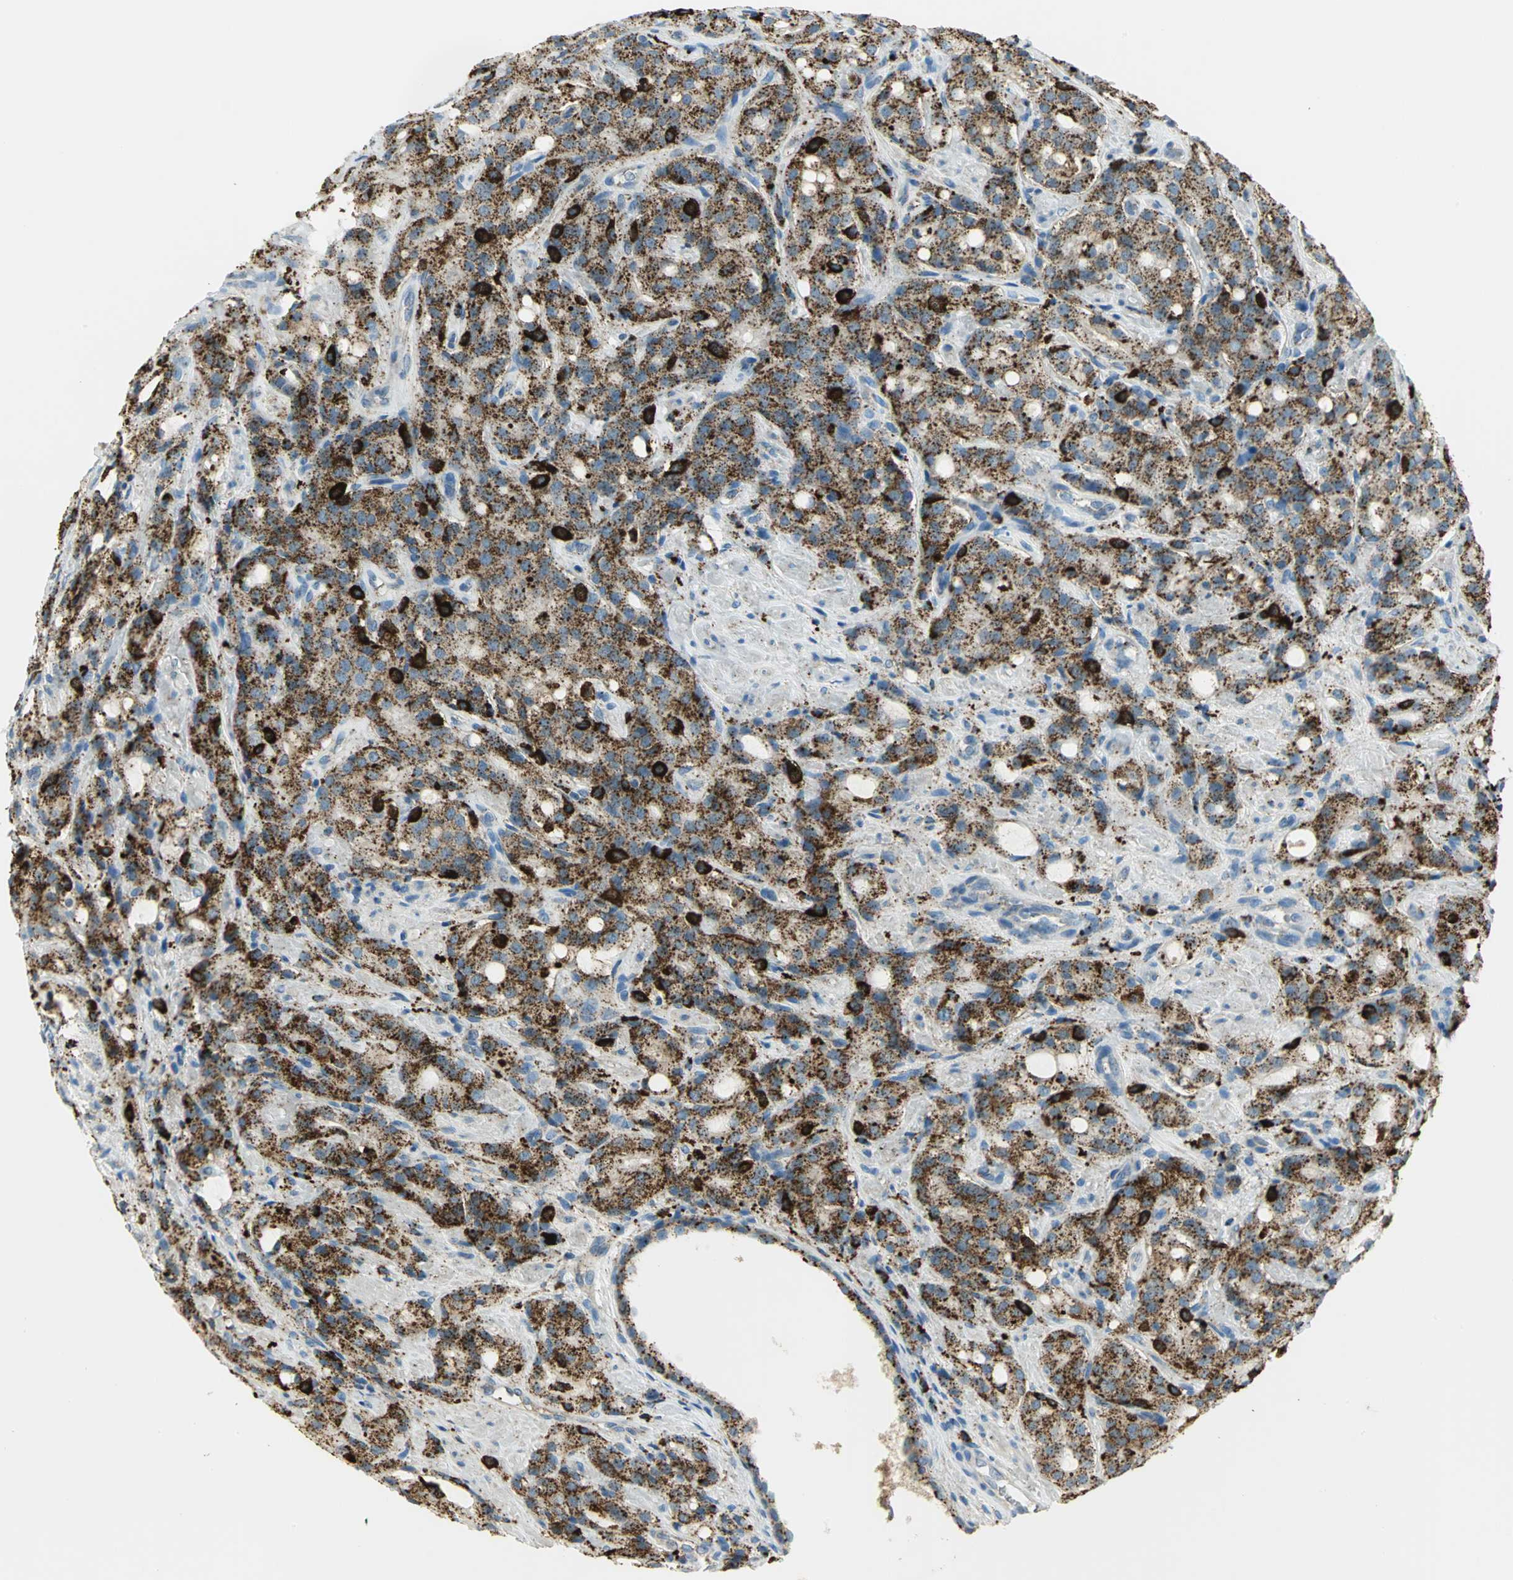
{"staining": {"intensity": "strong", "quantity": ">75%", "location": "cytoplasmic/membranous"}, "tissue": "prostate cancer", "cell_type": "Tumor cells", "image_type": "cancer", "snomed": [{"axis": "morphology", "description": "Adenocarcinoma, High grade"}, {"axis": "topography", "description": "Prostate"}], "caption": "Human prostate cancer (adenocarcinoma (high-grade)) stained with a brown dye displays strong cytoplasmic/membranous positive staining in about >75% of tumor cells.", "gene": "ARSA", "patient": {"sex": "male", "age": 72}}